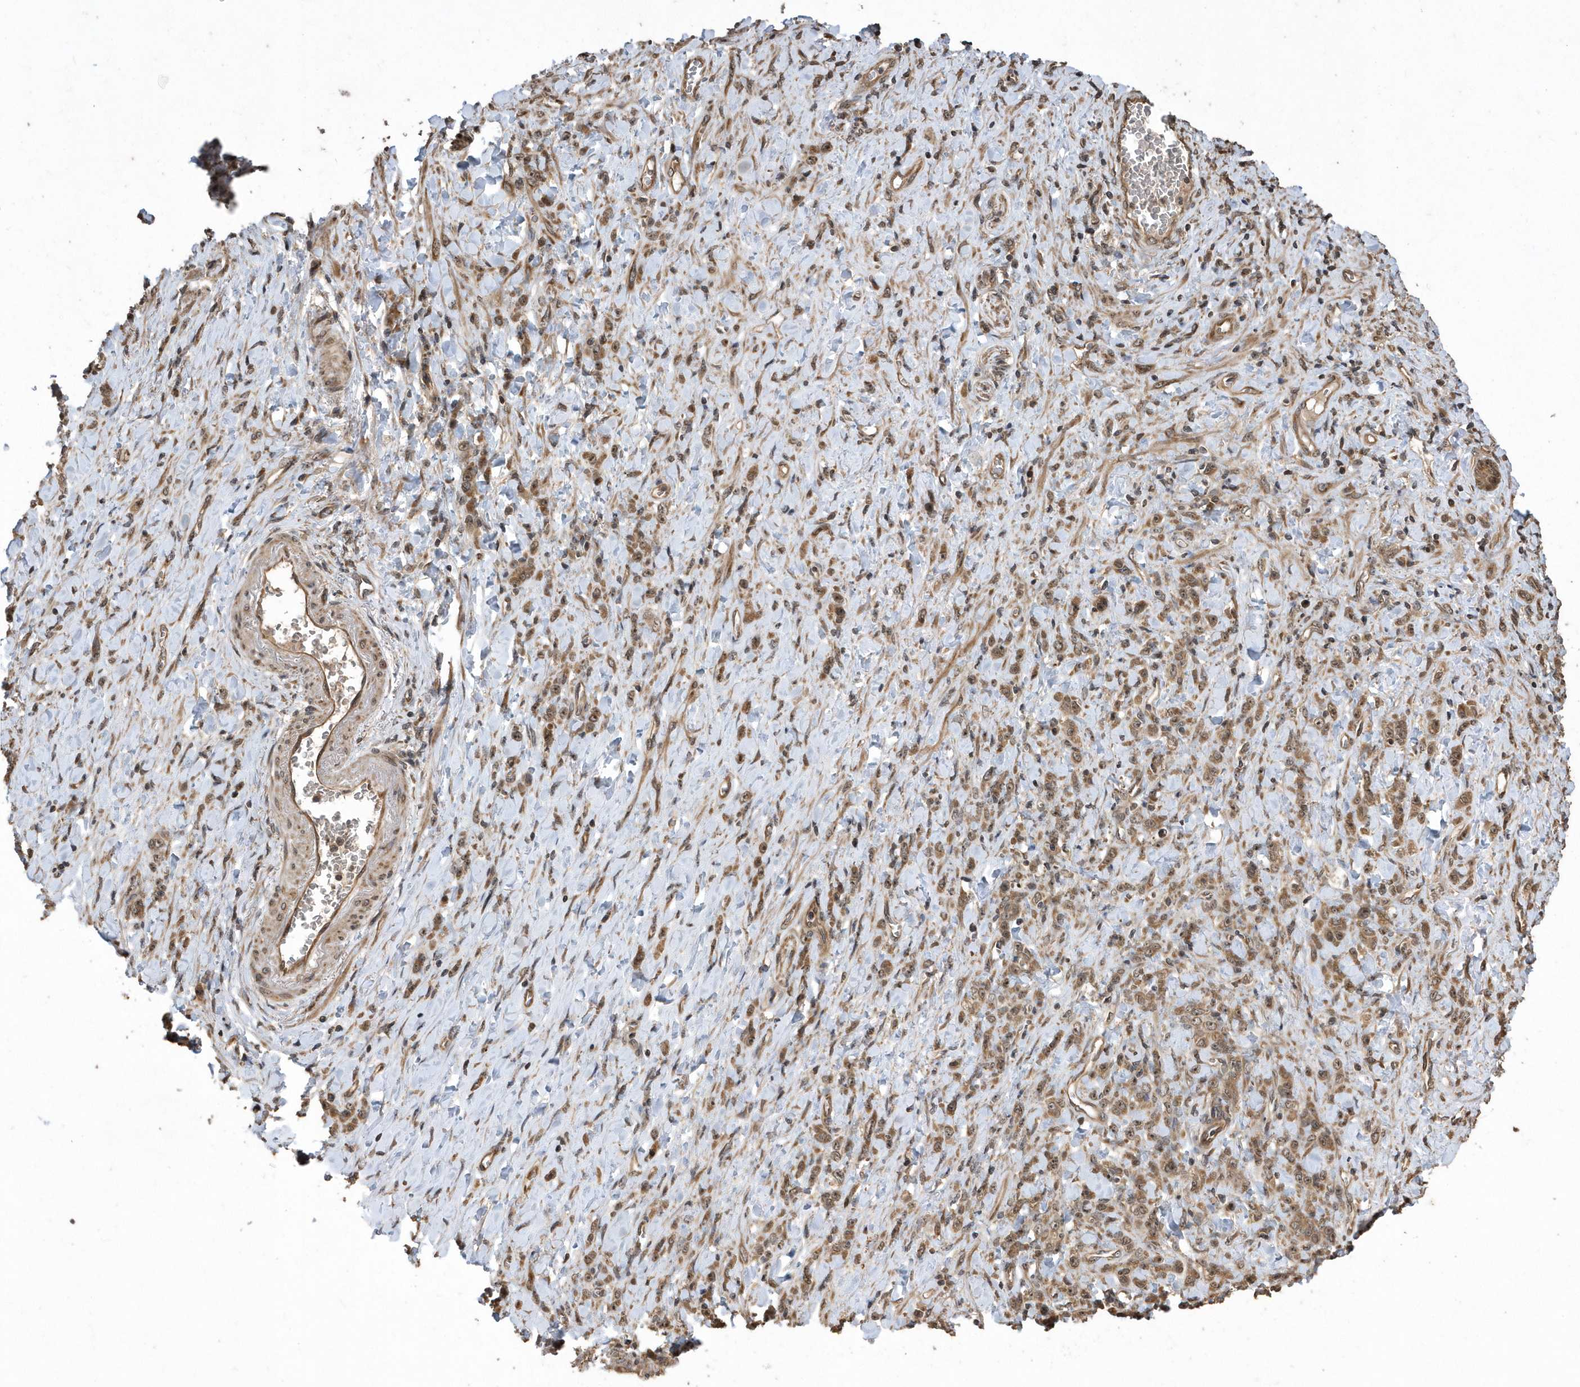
{"staining": {"intensity": "moderate", "quantity": ">75%", "location": "cytoplasmic/membranous,nuclear"}, "tissue": "stomach cancer", "cell_type": "Tumor cells", "image_type": "cancer", "snomed": [{"axis": "morphology", "description": "Normal tissue, NOS"}, {"axis": "morphology", "description": "Adenocarcinoma, NOS"}, {"axis": "topography", "description": "Stomach"}], "caption": "A histopathology image of stomach cancer stained for a protein exhibits moderate cytoplasmic/membranous and nuclear brown staining in tumor cells. (brown staining indicates protein expression, while blue staining denotes nuclei).", "gene": "WASHC5", "patient": {"sex": "male", "age": 82}}